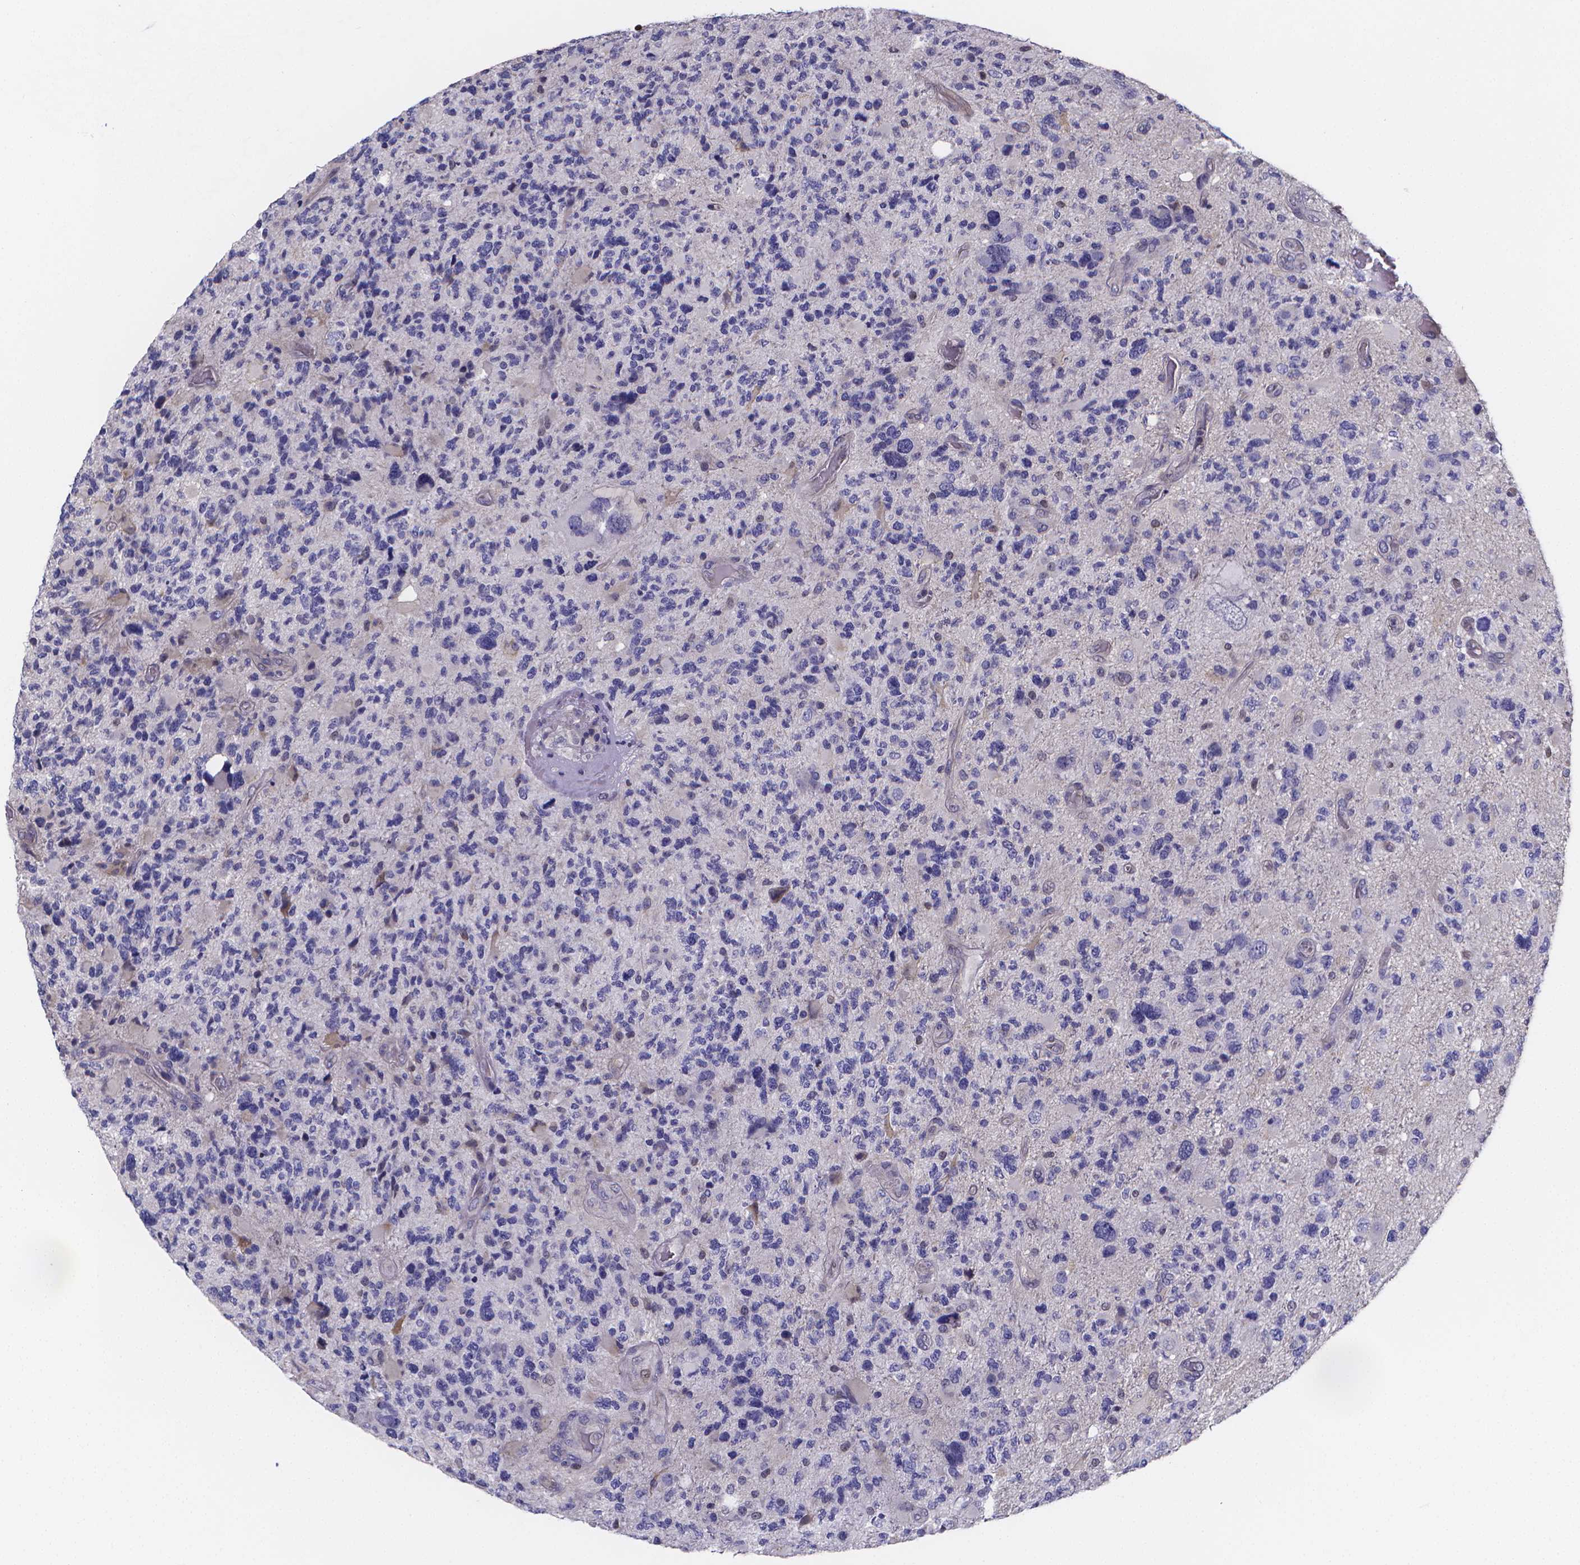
{"staining": {"intensity": "negative", "quantity": "none", "location": "none"}, "tissue": "glioma", "cell_type": "Tumor cells", "image_type": "cancer", "snomed": [{"axis": "morphology", "description": "Glioma, malignant, High grade"}, {"axis": "topography", "description": "Brain"}], "caption": "This is a histopathology image of IHC staining of glioma, which shows no staining in tumor cells.", "gene": "PAH", "patient": {"sex": "female", "age": 71}}